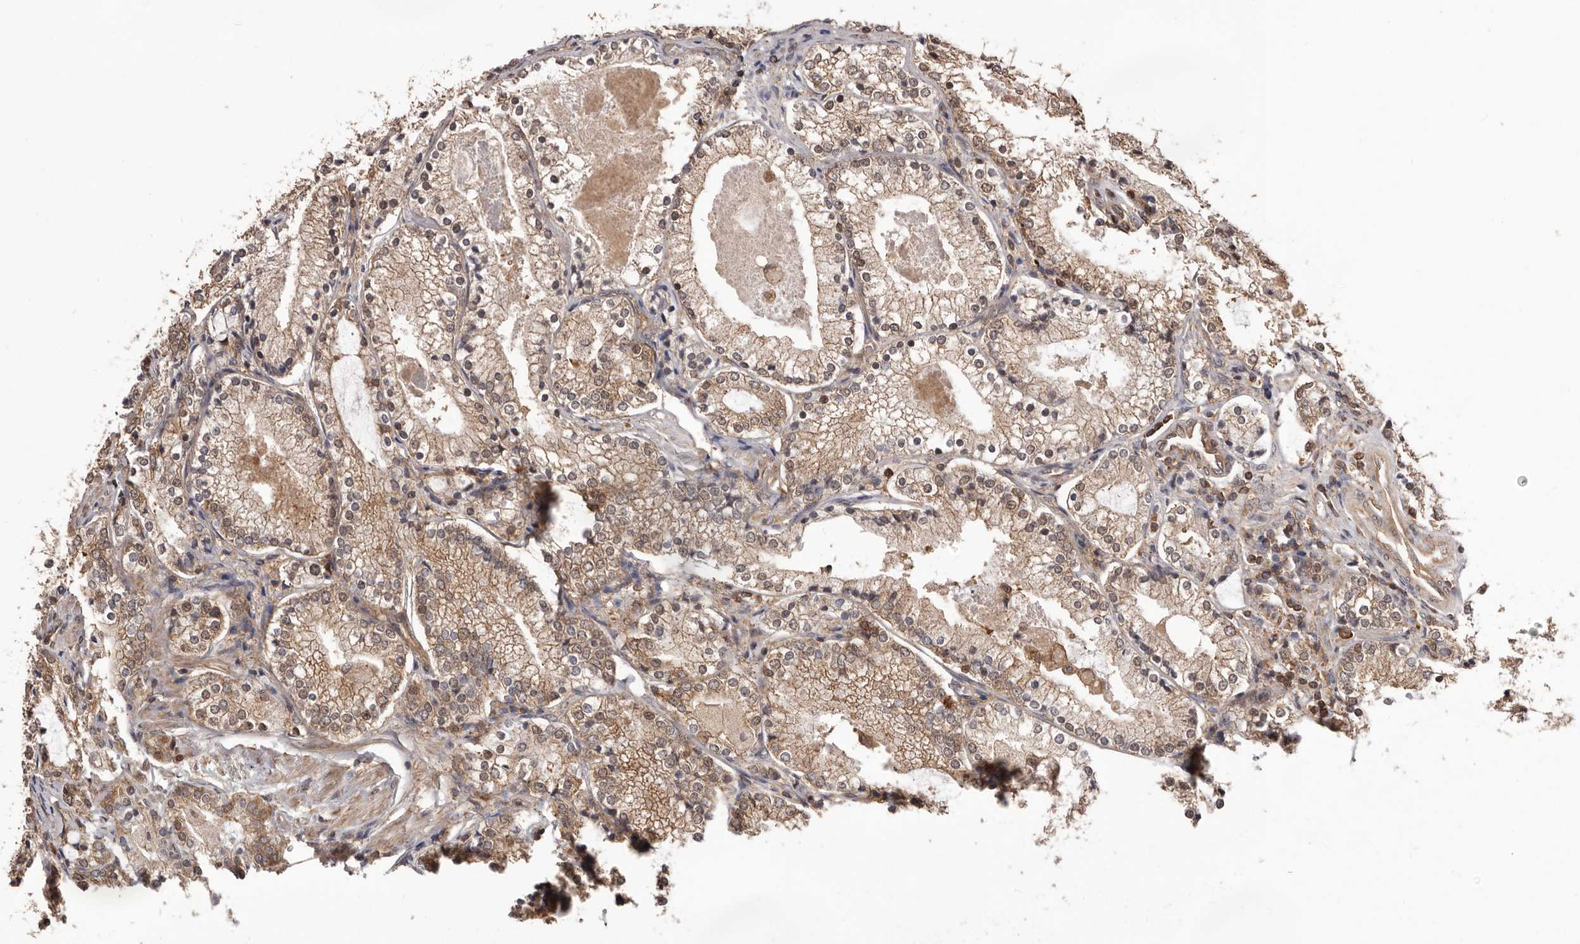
{"staining": {"intensity": "moderate", "quantity": ">75%", "location": "cytoplasmic/membranous,nuclear"}, "tissue": "prostate cancer", "cell_type": "Tumor cells", "image_type": "cancer", "snomed": [{"axis": "morphology", "description": "Adenocarcinoma, High grade"}, {"axis": "topography", "description": "Prostate"}], "caption": "Prostate high-grade adenocarcinoma was stained to show a protein in brown. There is medium levels of moderate cytoplasmic/membranous and nuclear positivity in about >75% of tumor cells.", "gene": "HBS1L", "patient": {"sex": "male", "age": 63}}